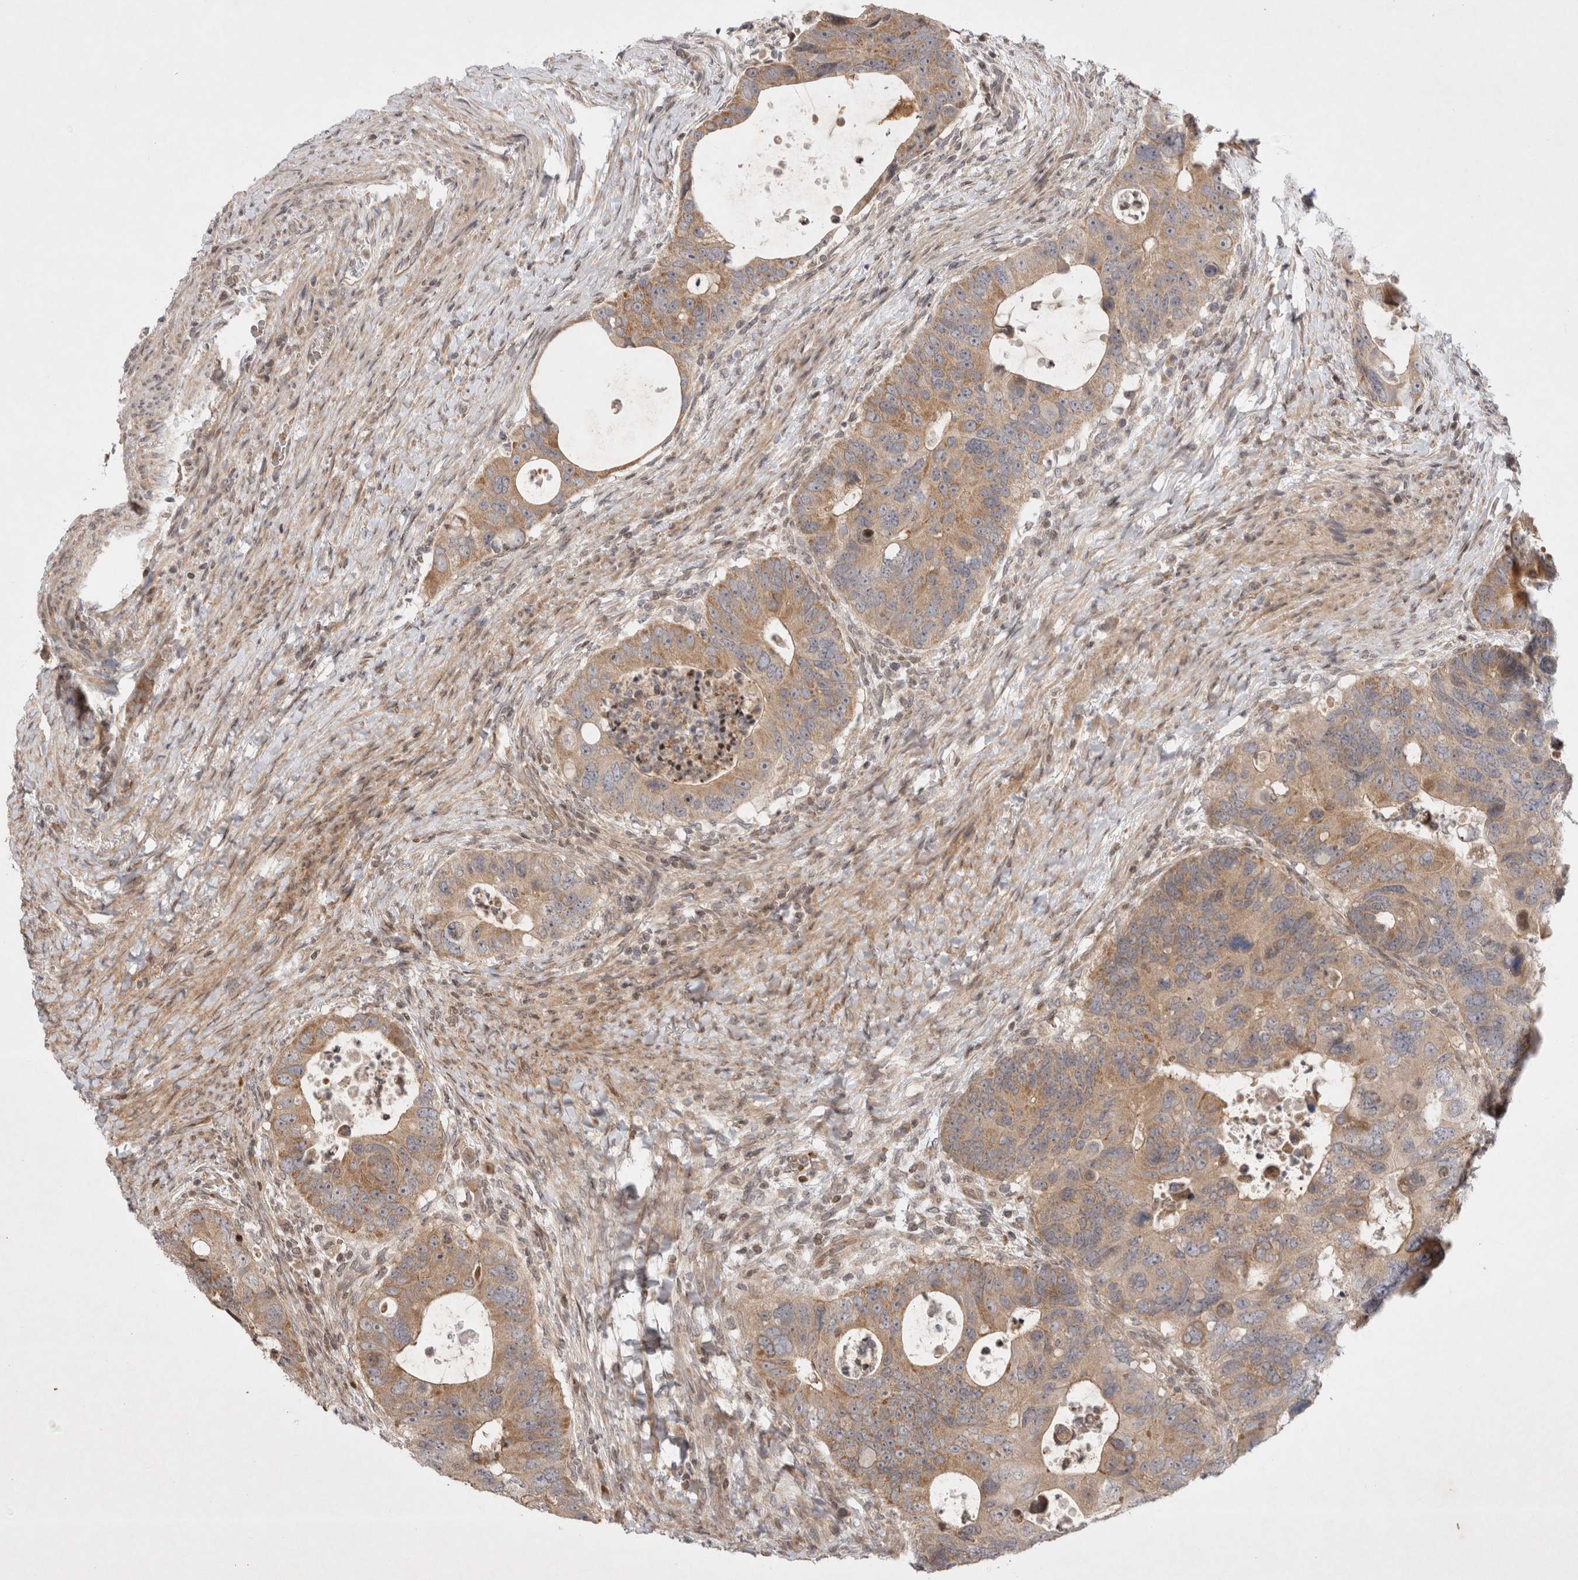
{"staining": {"intensity": "moderate", "quantity": ">75%", "location": "cytoplasmic/membranous"}, "tissue": "colorectal cancer", "cell_type": "Tumor cells", "image_type": "cancer", "snomed": [{"axis": "morphology", "description": "Adenocarcinoma, NOS"}, {"axis": "topography", "description": "Rectum"}], "caption": "The image demonstrates immunohistochemical staining of adenocarcinoma (colorectal). There is moderate cytoplasmic/membranous expression is identified in approximately >75% of tumor cells. (Stains: DAB in brown, nuclei in blue, Microscopy: brightfield microscopy at high magnification).", "gene": "EIF2AK1", "patient": {"sex": "male", "age": 59}}